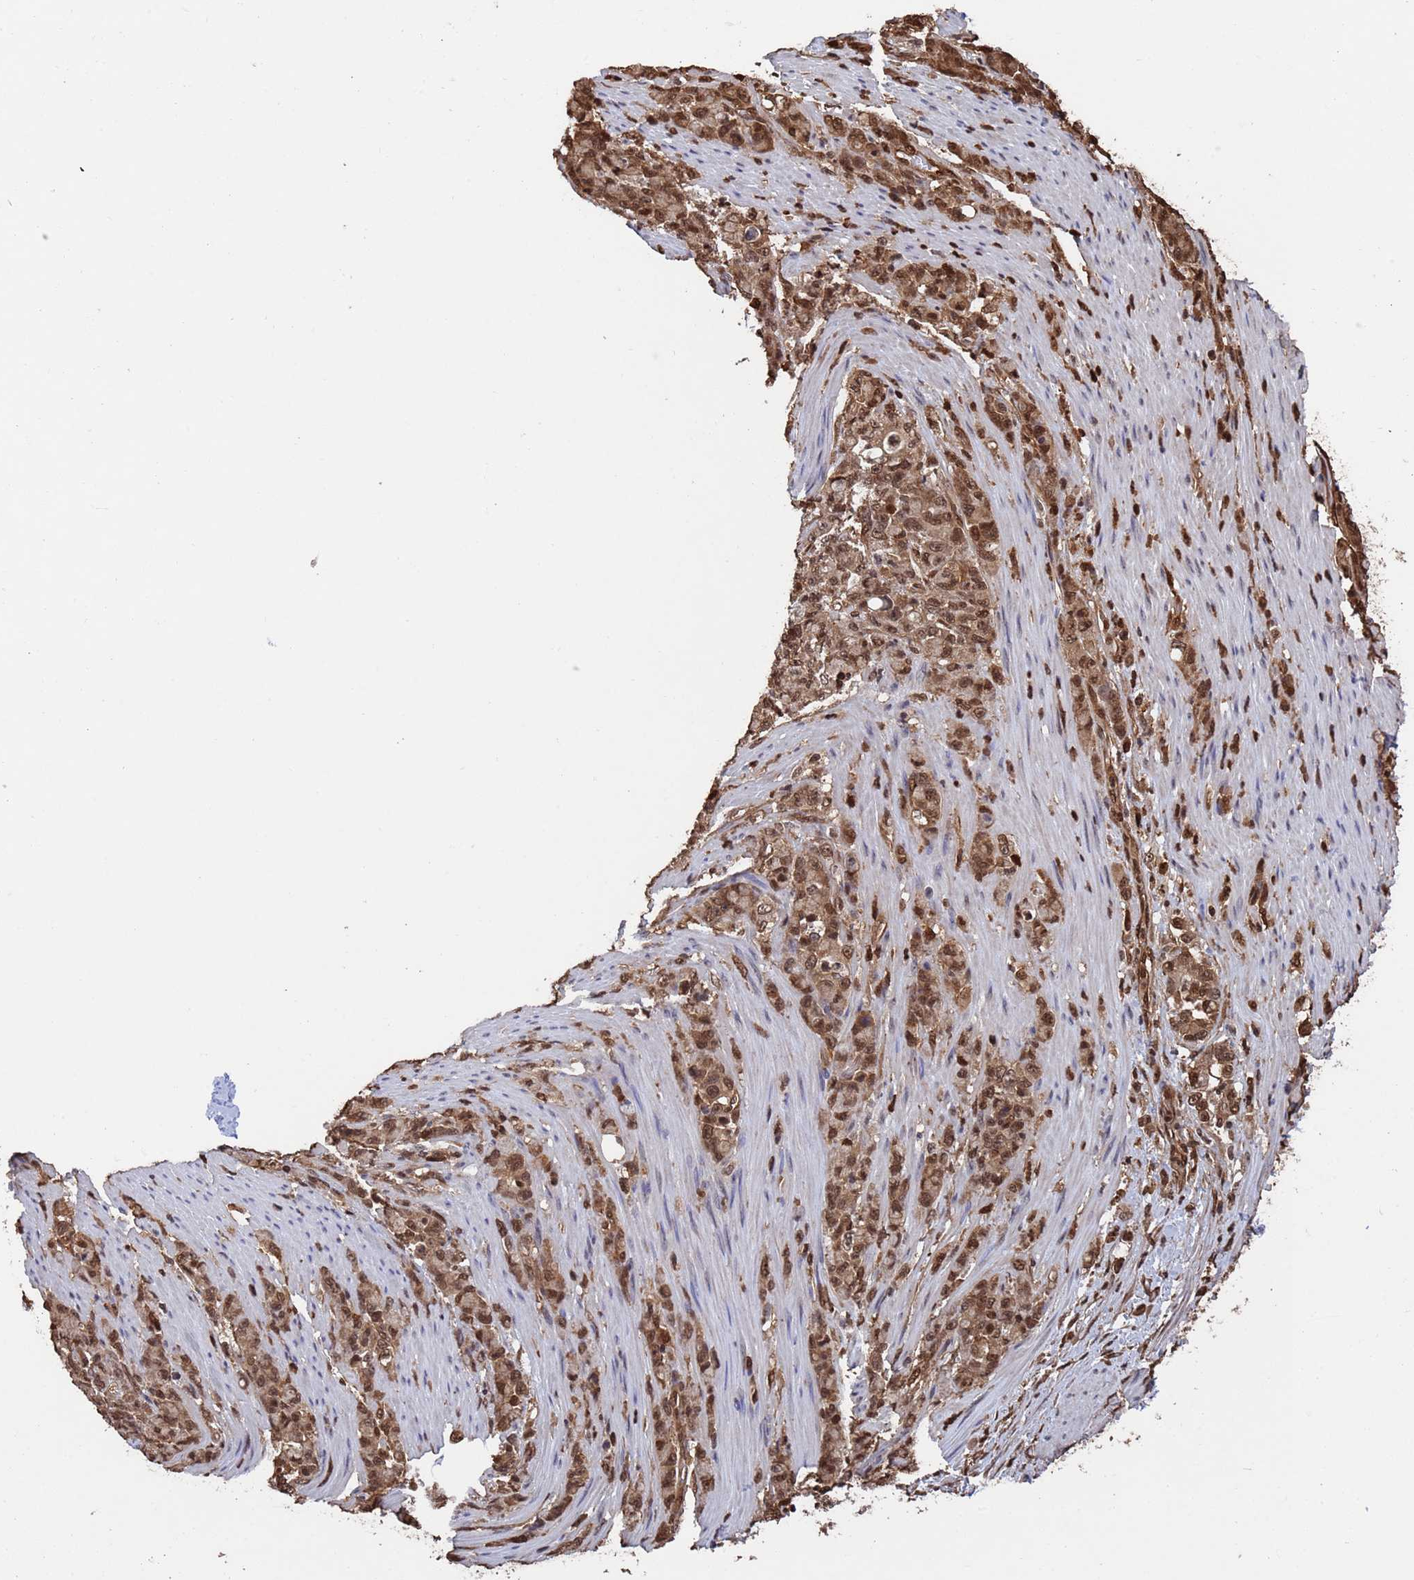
{"staining": {"intensity": "moderate", "quantity": ">75%", "location": "cytoplasmic/membranous,nuclear"}, "tissue": "stomach cancer", "cell_type": "Tumor cells", "image_type": "cancer", "snomed": [{"axis": "morphology", "description": "Normal tissue, NOS"}, {"axis": "morphology", "description": "Adenocarcinoma, NOS"}, {"axis": "topography", "description": "Stomach"}], "caption": "Immunohistochemistry (IHC) staining of stomach adenocarcinoma, which exhibits medium levels of moderate cytoplasmic/membranous and nuclear positivity in about >75% of tumor cells indicating moderate cytoplasmic/membranous and nuclear protein expression. The staining was performed using DAB (brown) for protein detection and nuclei were counterstained in hematoxylin (blue).", "gene": "SUMO4", "patient": {"sex": "female", "age": 79}}